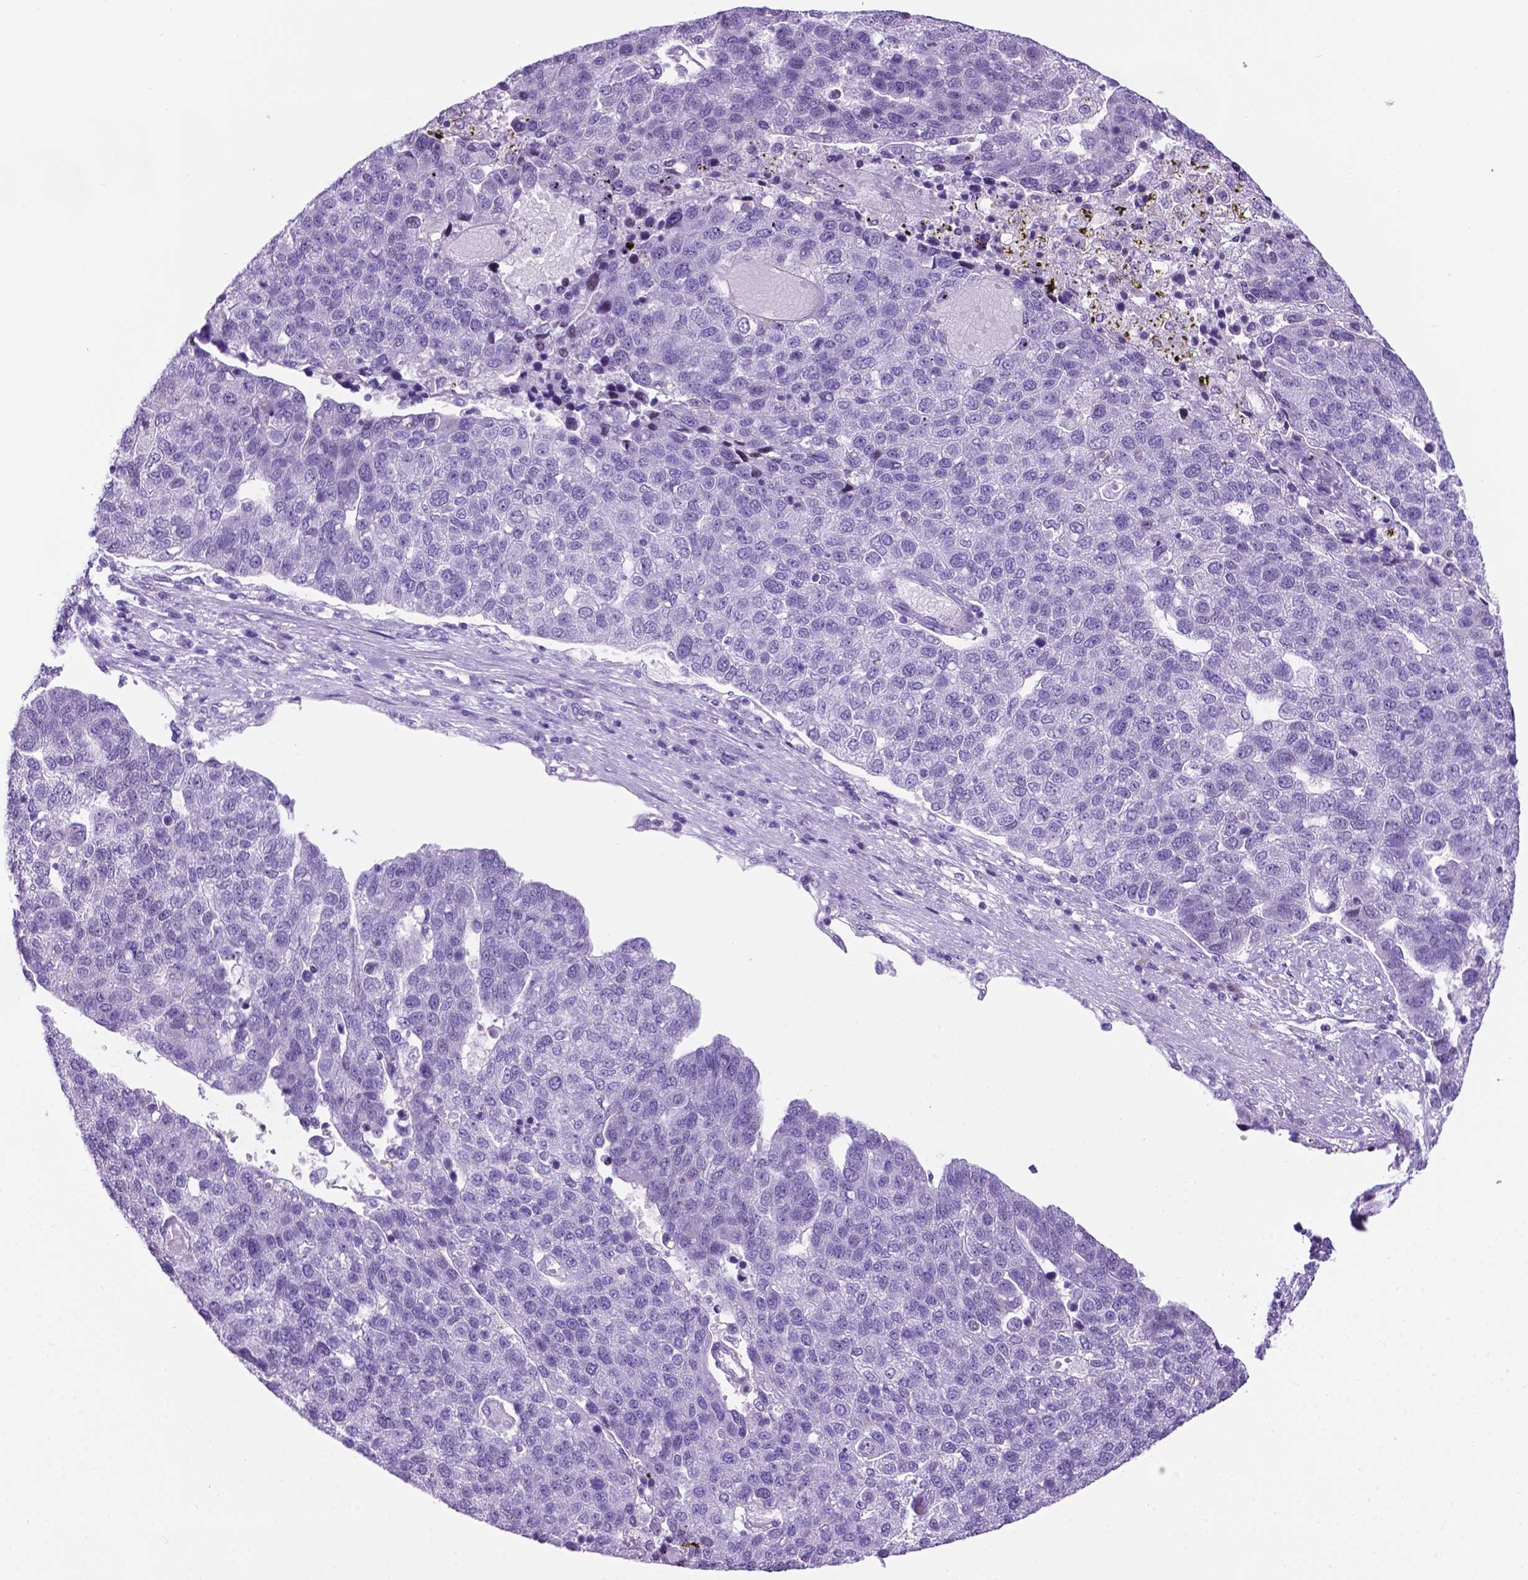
{"staining": {"intensity": "negative", "quantity": "none", "location": "none"}, "tissue": "pancreatic cancer", "cell_type": "Tumor cells", "image_type": "cancer", "snomed": [{"axis": "morphology", "description": "Adenocarcinoma, NOS"}, {"axis": "topography", "description": "Pancreas"}], "caption": "Tumor cells are negative for protein expression in human pancreatic cancer (adenocarcinoma).", "gene": "C17orf107", "patient": {"sex": "female", "age": 61}}